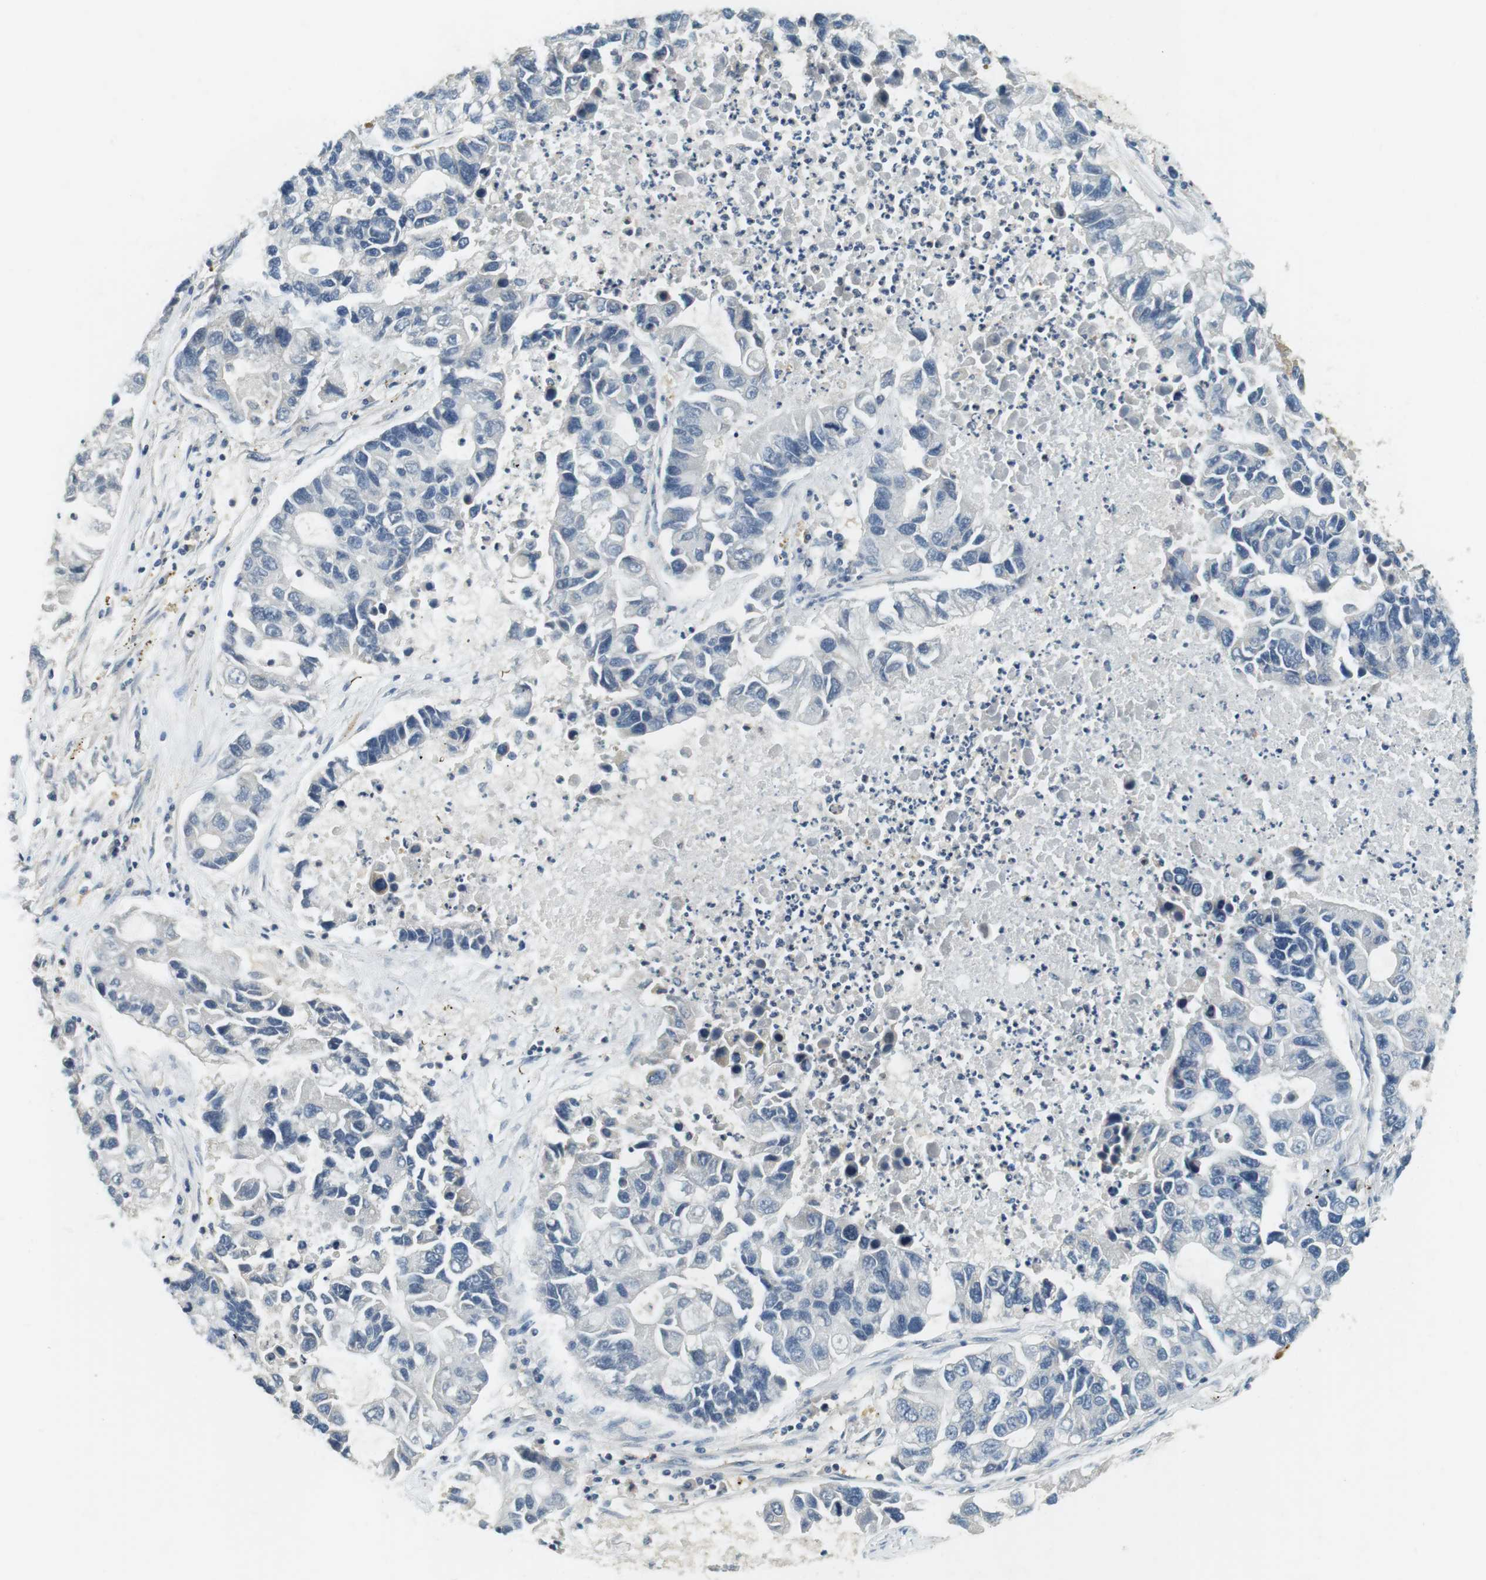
{"staining": {"intensity": "negative", "quantity": "none", "location": "none"}, "tissue": "lung cancer", "cell_type": "Tumor cells", "image_type": "cancer", "snomed": [{"axis": "morphology", "description": "Adenocarcinoma, NOS"}, {"axis": "topography", "description": "Lung"}], "caption": "The histopathology image reveals no staining of tumor cells in lung adenocarcinoma.", "gene": "BRD4", "patient": {"sex": "female", "age": 51}}